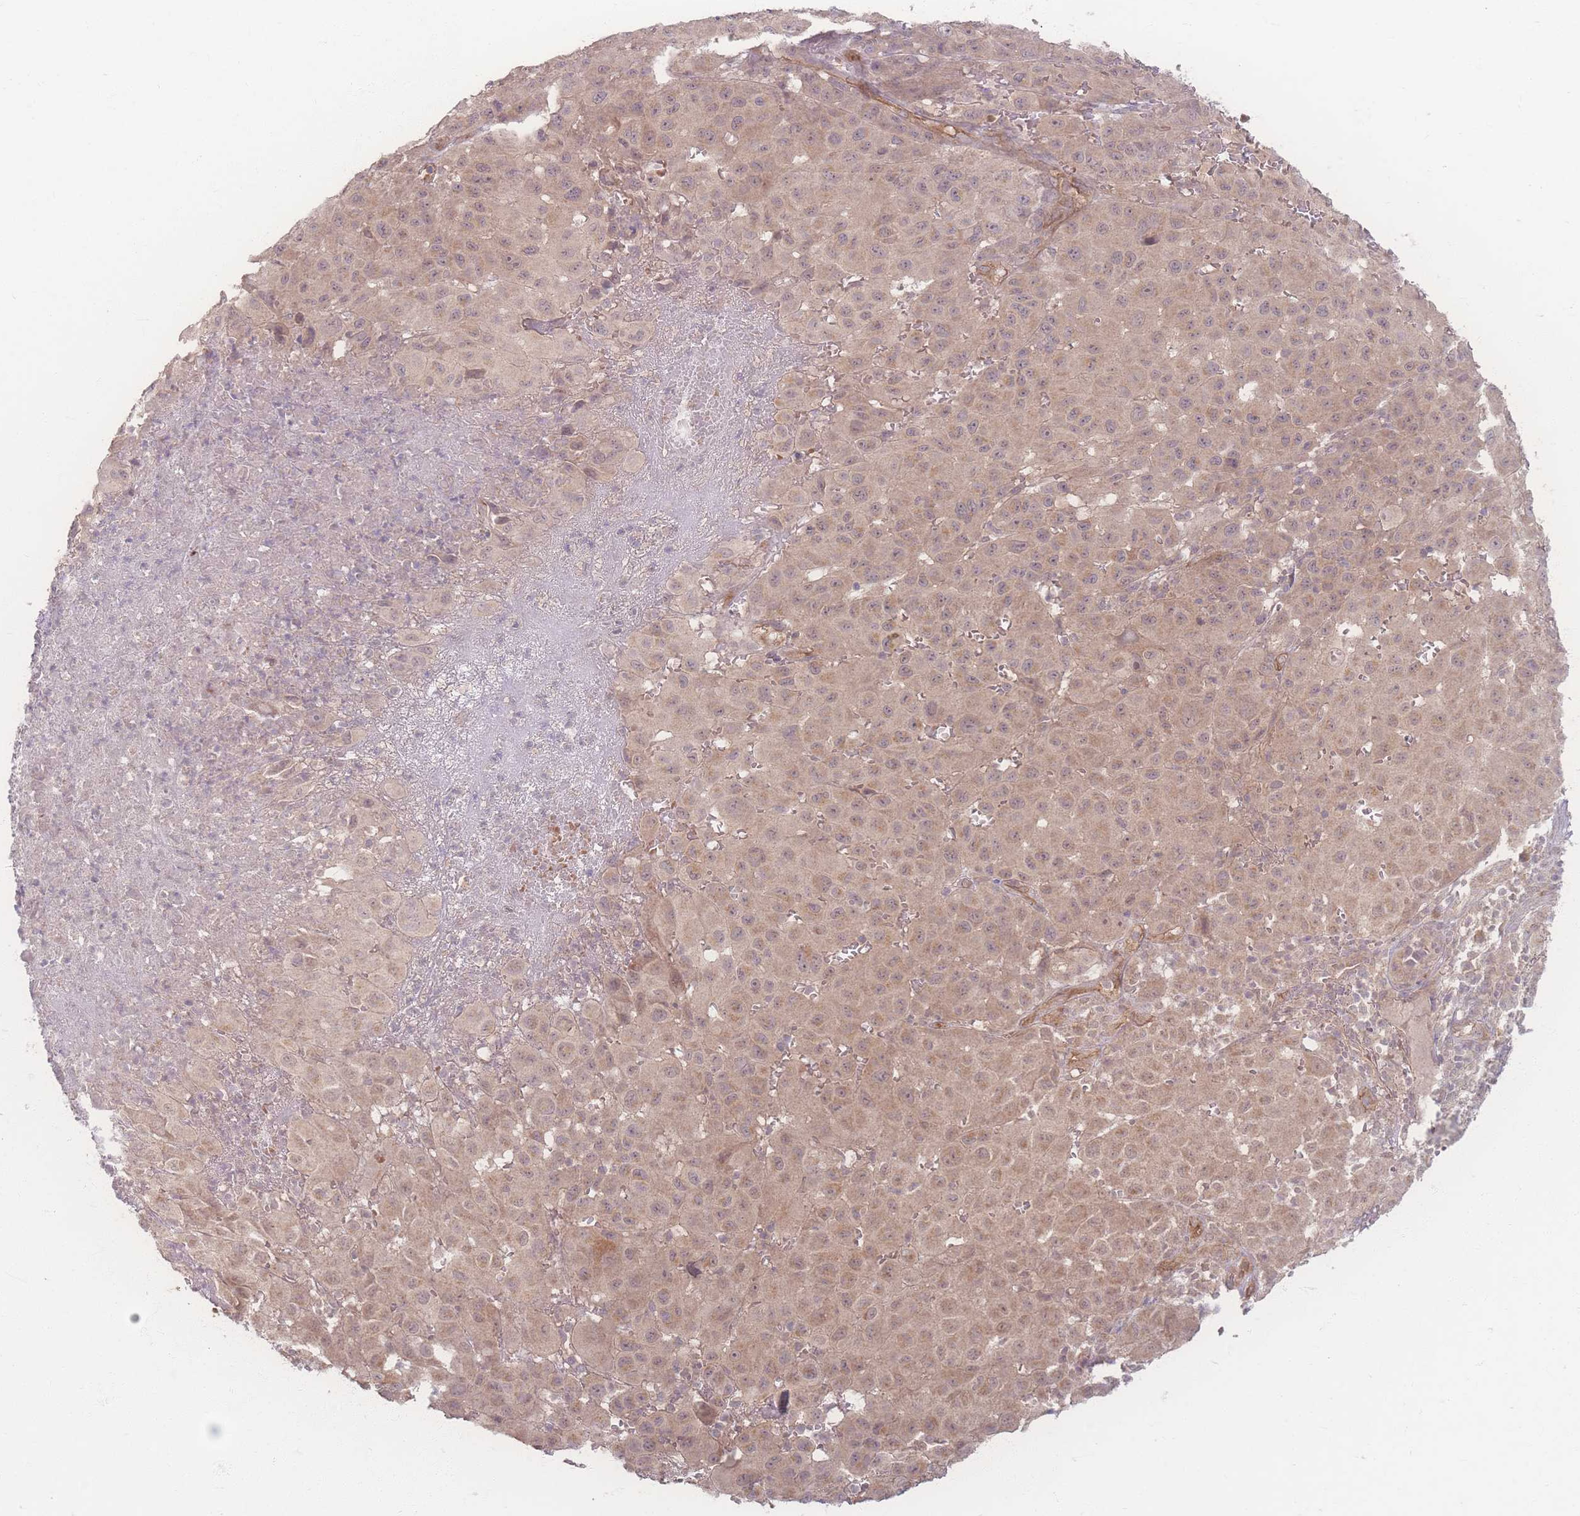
{"staining": {"intensity": "weak", "quantity": ">75%", "location": "cytoplasmic/membranous"}, "tissue": "melanoma", "cell_type": "Tumor cells", "image_type": "cancer", "snomed": [{"axis": "morphology", "description": "Malignant melanoma, NOS"}, {"axis": "topography", "description": "Skin"}], "caption": "A photomicrograph showing weak cytoplasmic/membranous positivity in approximately >75% of tumor cells in melanoma, as visualized by brown immunohistochemical staining.", "gene": "INSR", "patient": {"sex": "male", "age": 73}}